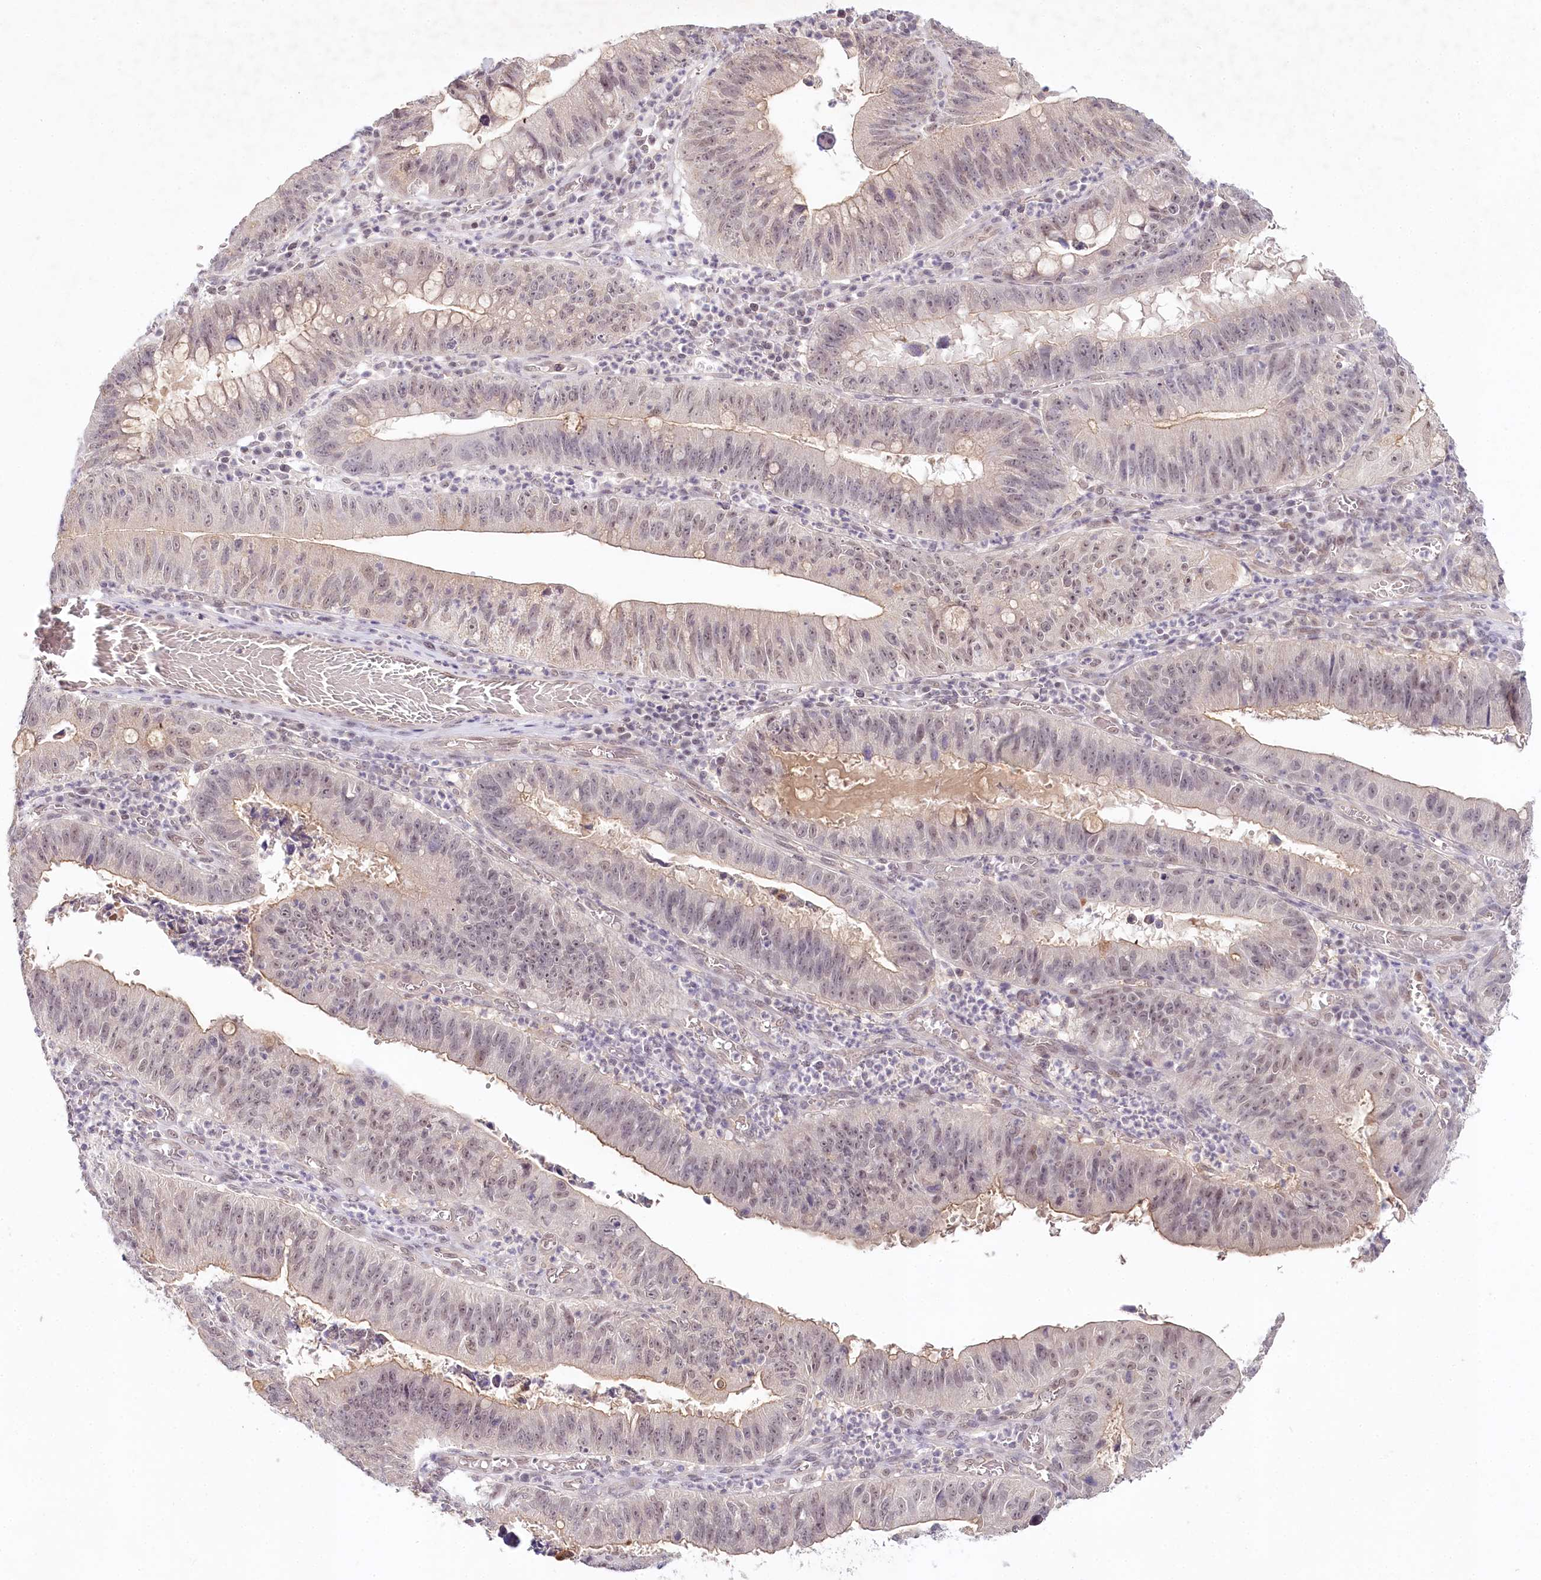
{"staining": {"intensity": "weak", "quantity": "25%-75%", "location": "nuclear"}, "tissue": "stomach cancer", "cell_type": "Tumor cells", "image_type": "cancer", "snomed": [{"axis": "morphology", "description": "Adenocarcinoma, NOS"}, {"axis": "topography", "description": "Stomach"}], "caption": "An immunohistochemistry photomicrograph of neoplastic tissue is shown. Protein staining in brown labels weak nuclear positivity in adenocarcinoma (stomach) within tumor cells. Using DAB (3,3'-diaminobenzidine) (brown) and hematoxylin (blue) stains, captured at high magnification using brightfield microscopy.", "gene": "AMTN", "patient": {"sex": "male", "age": 59}}